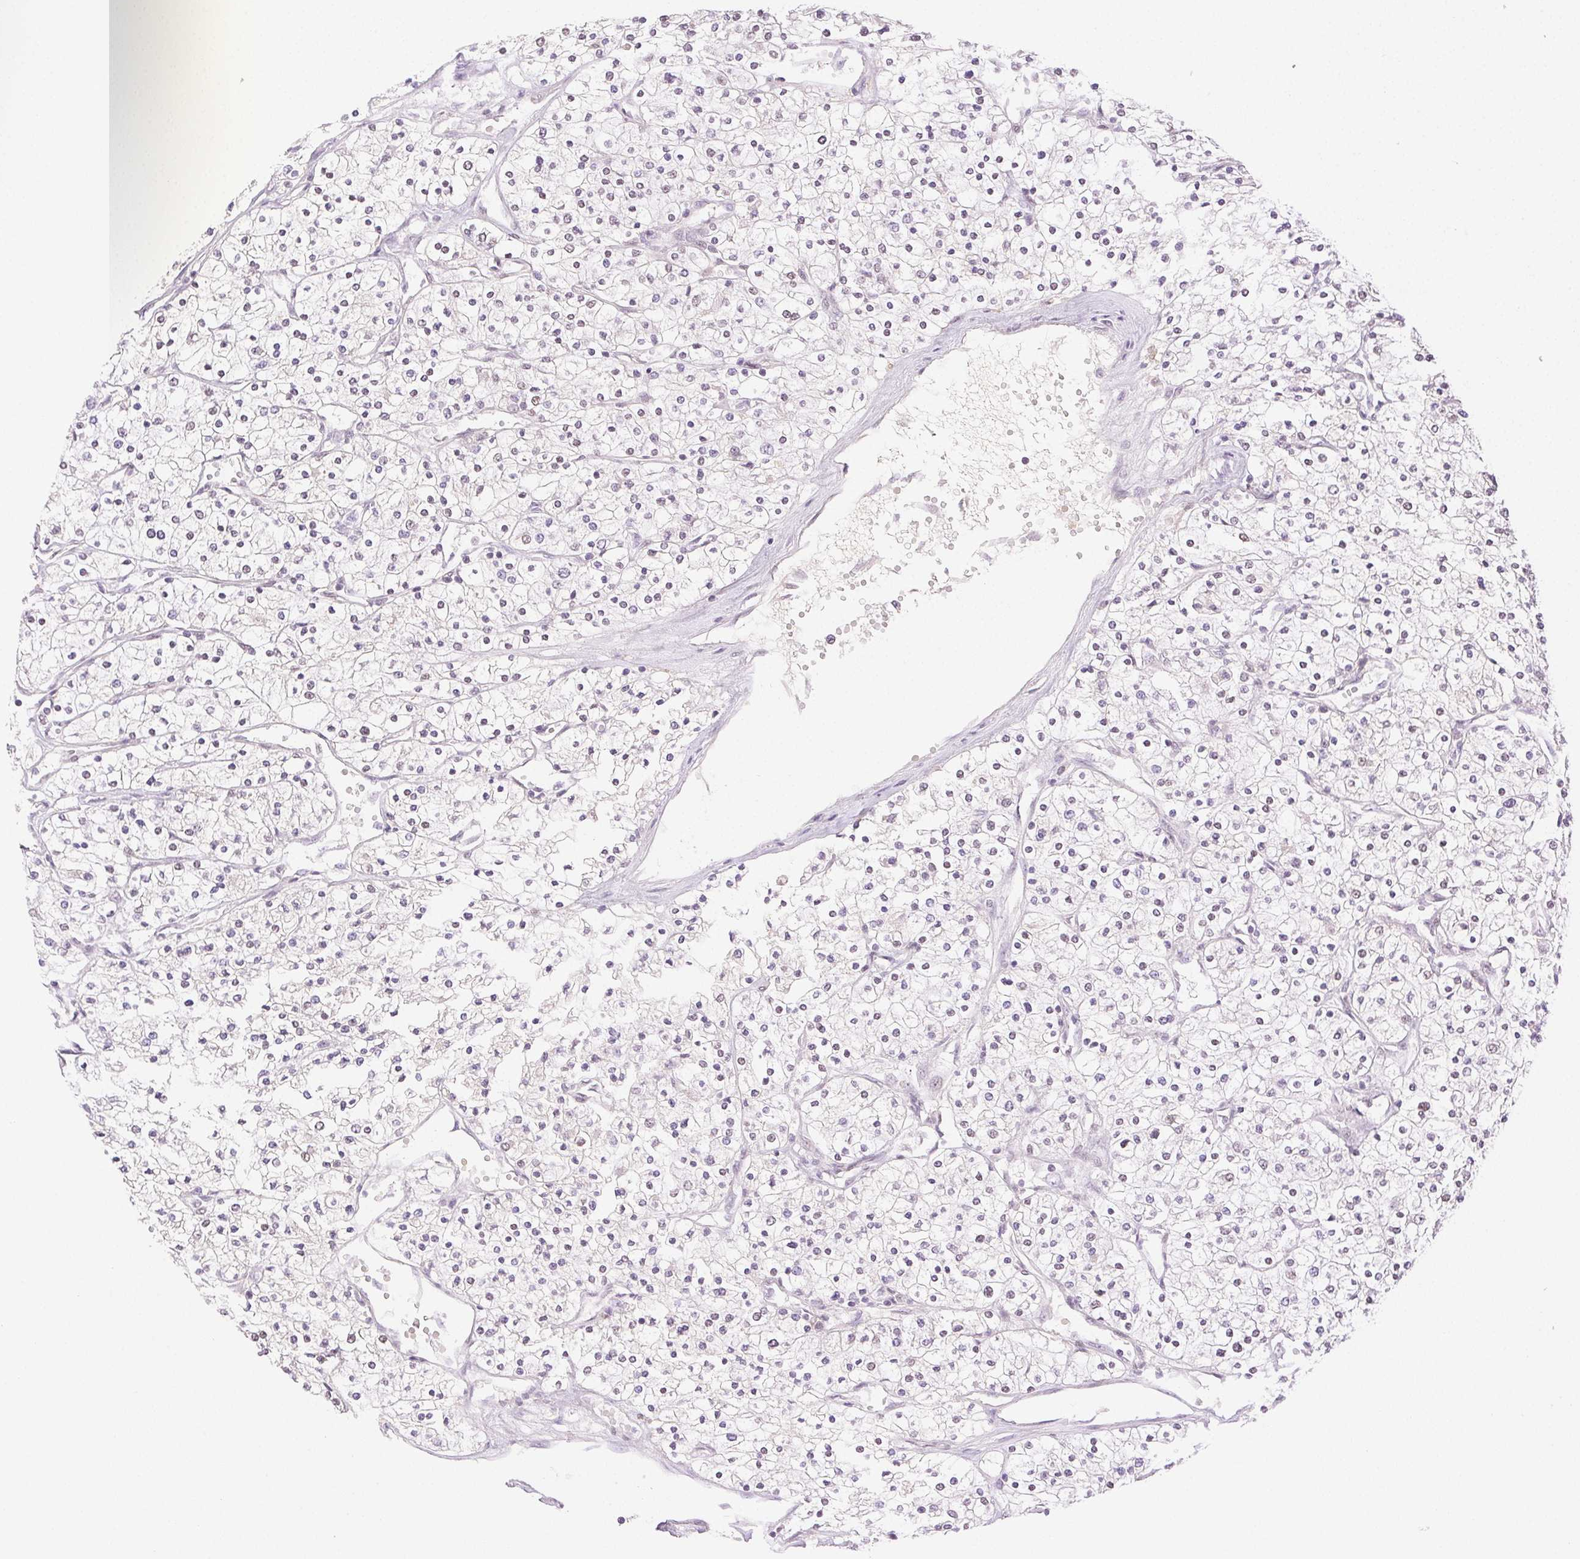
{"staining": {"intensity": "negative", "quantity": "none", "location": "none"}, "tissue": "renal cancer", "cell_type": "Tumor cells", "image_type": "cancer", "snomed": [{"axis": "morphology", "description": "Adenocarcinoma, NOS"}, {"axis": "topography", "description": "Kidney"}], "caption": "This is an IHC image of human renal cancer. There is no positivity in tumor cells.", "gene": "H2AZ2", "patient": {"sex": "male", "age": 80}}